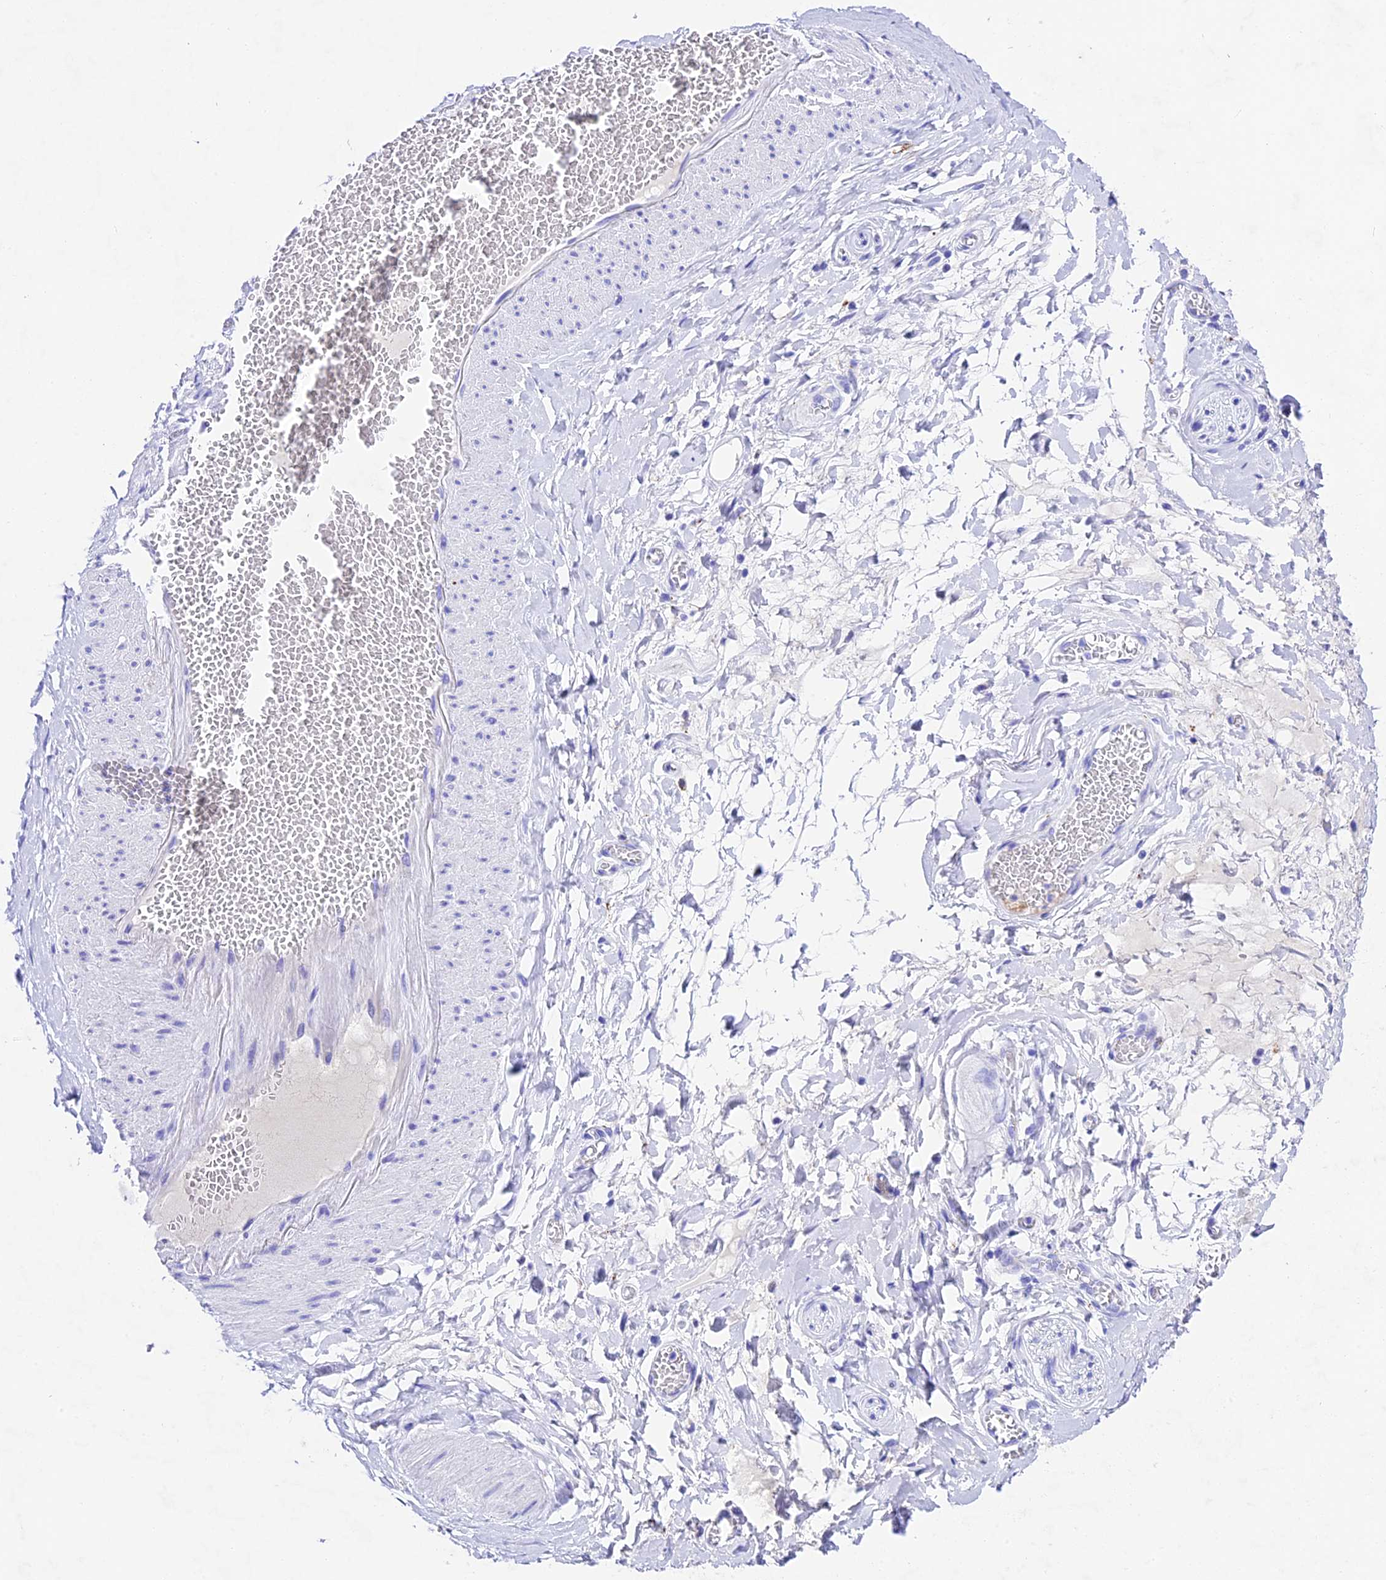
{"staining": {"intensity": "negative", "quantity": "none", "location": "none"}, "tissue": "adipose tissue", "cell_type": "Adipocytes", "image_type": "normal", "snomed": [{"axis": "morphology", "description": "Normal tissue, NOS"}, {"axis": "topography", "description": "Salivary gland"}, {"axis": "topography", "description": "Peripheral nerve tissue"}], "caption": "Image shows no protein expression in adipocytes of unremarkable adipose tissue. (DAB (3,3'-diaminobenzidine) immunohistochemistry, high magnification).", "gene": "PSG11", "patient": {"sex": "male", "age": 62}}